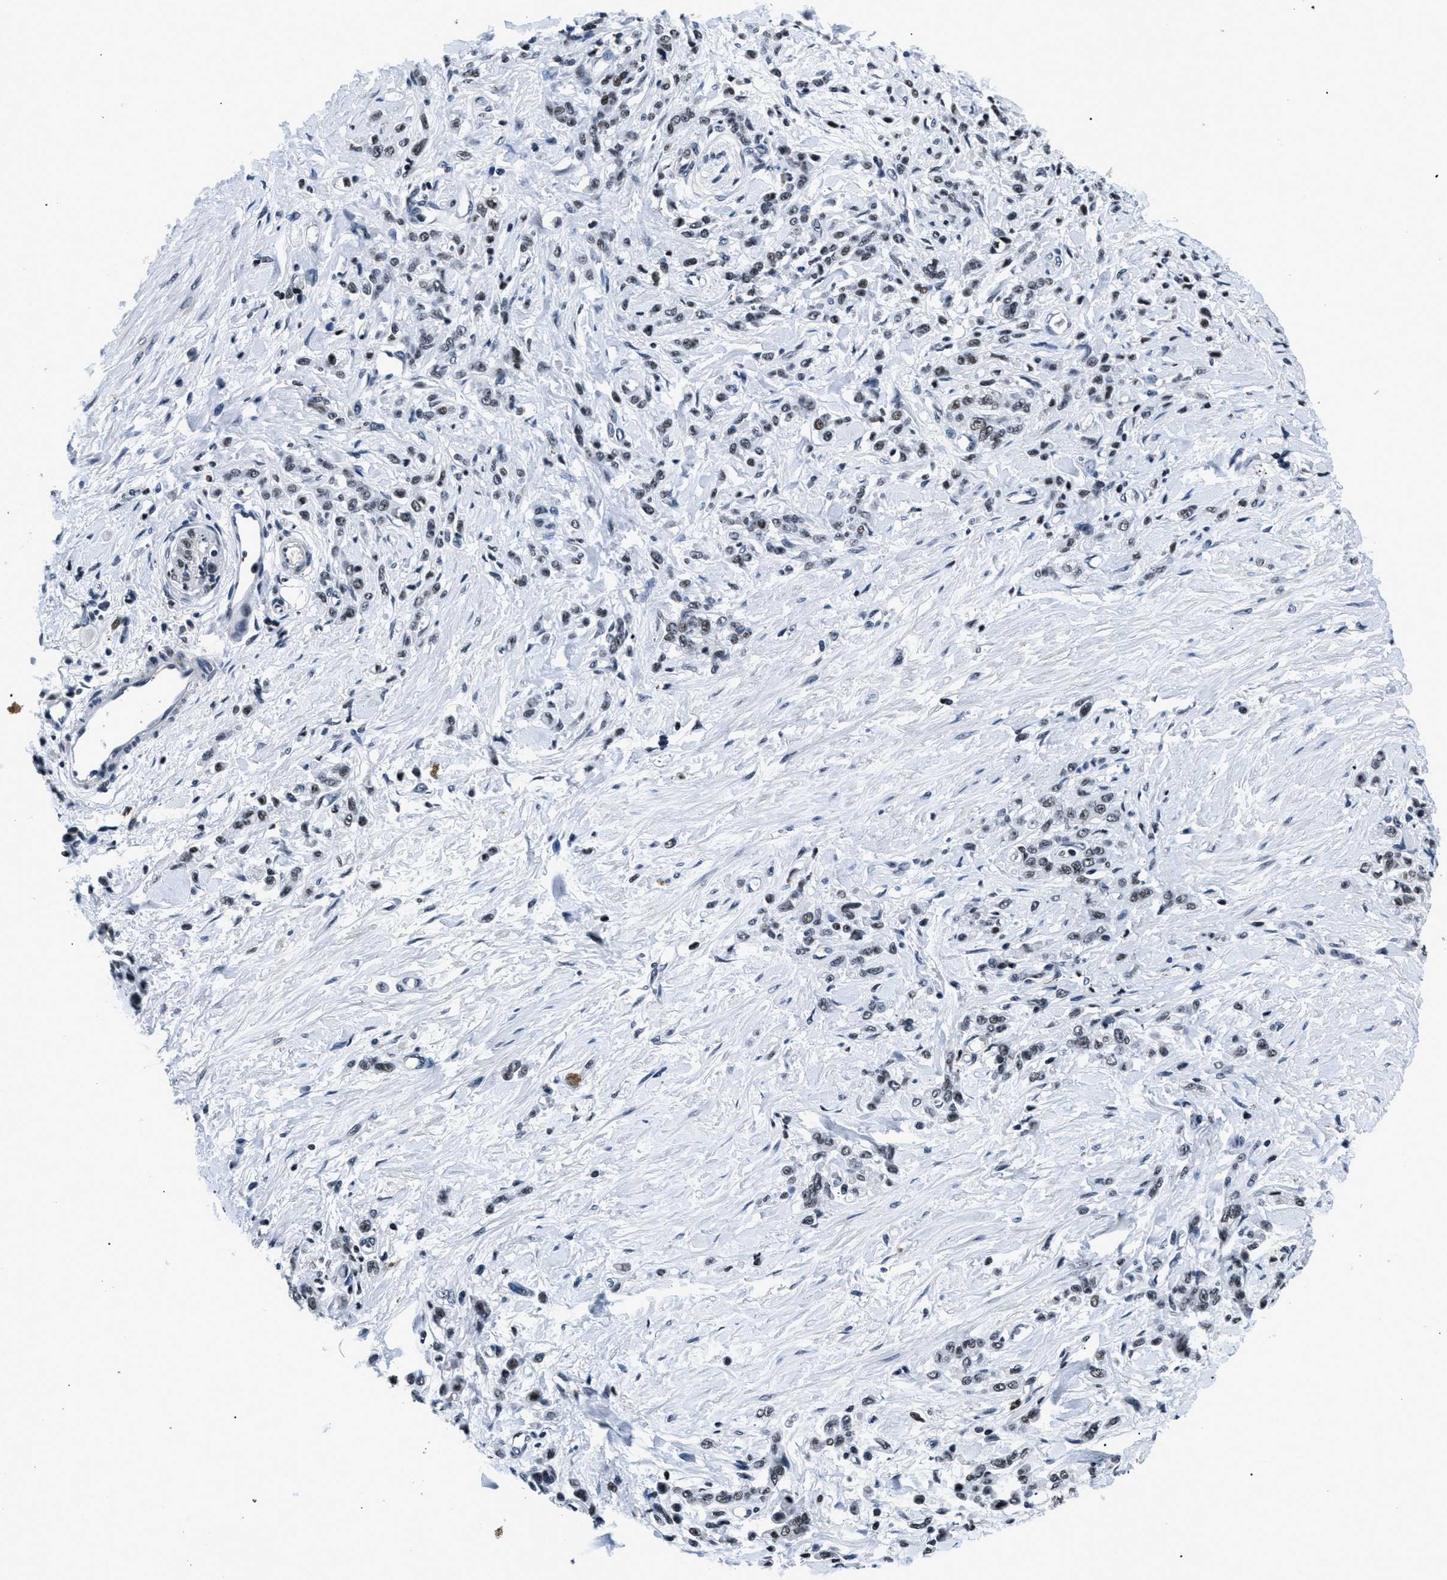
{"staining": {"intensity": "strong", "quantity": ">75%", "location": "nuclear"}, "tissue": "stomach cancer", "cell_type": "Tumor cells", "image_type": "cancer", "snomed": [{"axis": "morphology", "description": "Normal tissue, NOS"}, {"axis": "morphology", "description": "Adenocarcinoma, NOS"}, {"axis": "topography", "description": "Stomach"}], "caption": "A photomicrograph of human stomach cancer stained for a protein demonstrates strong nuclear brown staining in tumor cells.", "gene": "SMARCB1", "patient": {"sex": "male", "age": 82}}